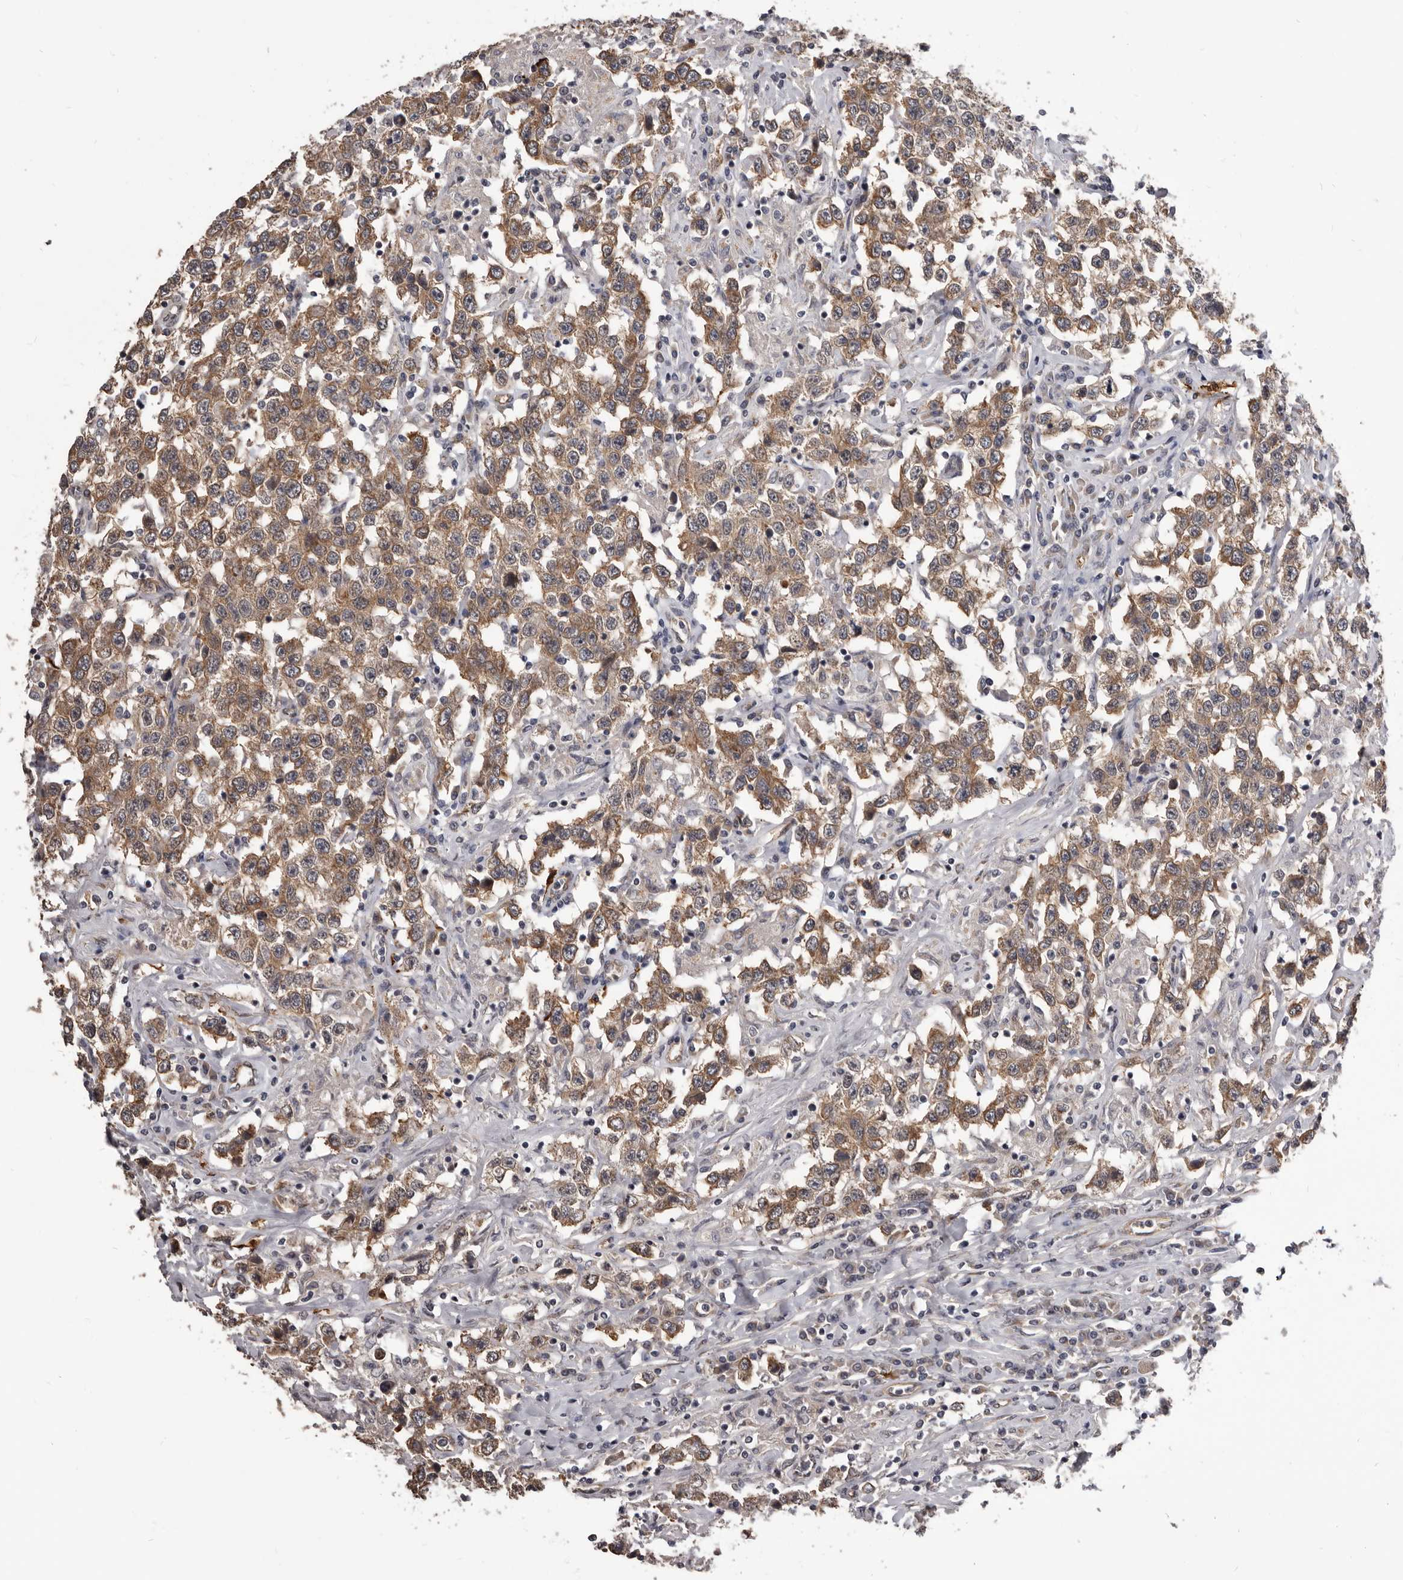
{"staining": {"intensity": "moderate", "quantity": ">75%", "location": "cytoplasmic/membranous"}, "tissue": "testis cancer", "cell_type": "Tumor cells", "image_type": "cancer", "snomed": [{"axis": "morphology", "description": "Seminoma, NOS"}, {"axis": "topography", "description": "Testis"}], "caption": "Testis cancer stained with a protein marker shows moderate staining in tumor cells.", "gene": "ADAMTS20", "patient": {"sex": "male", "age": 41}}